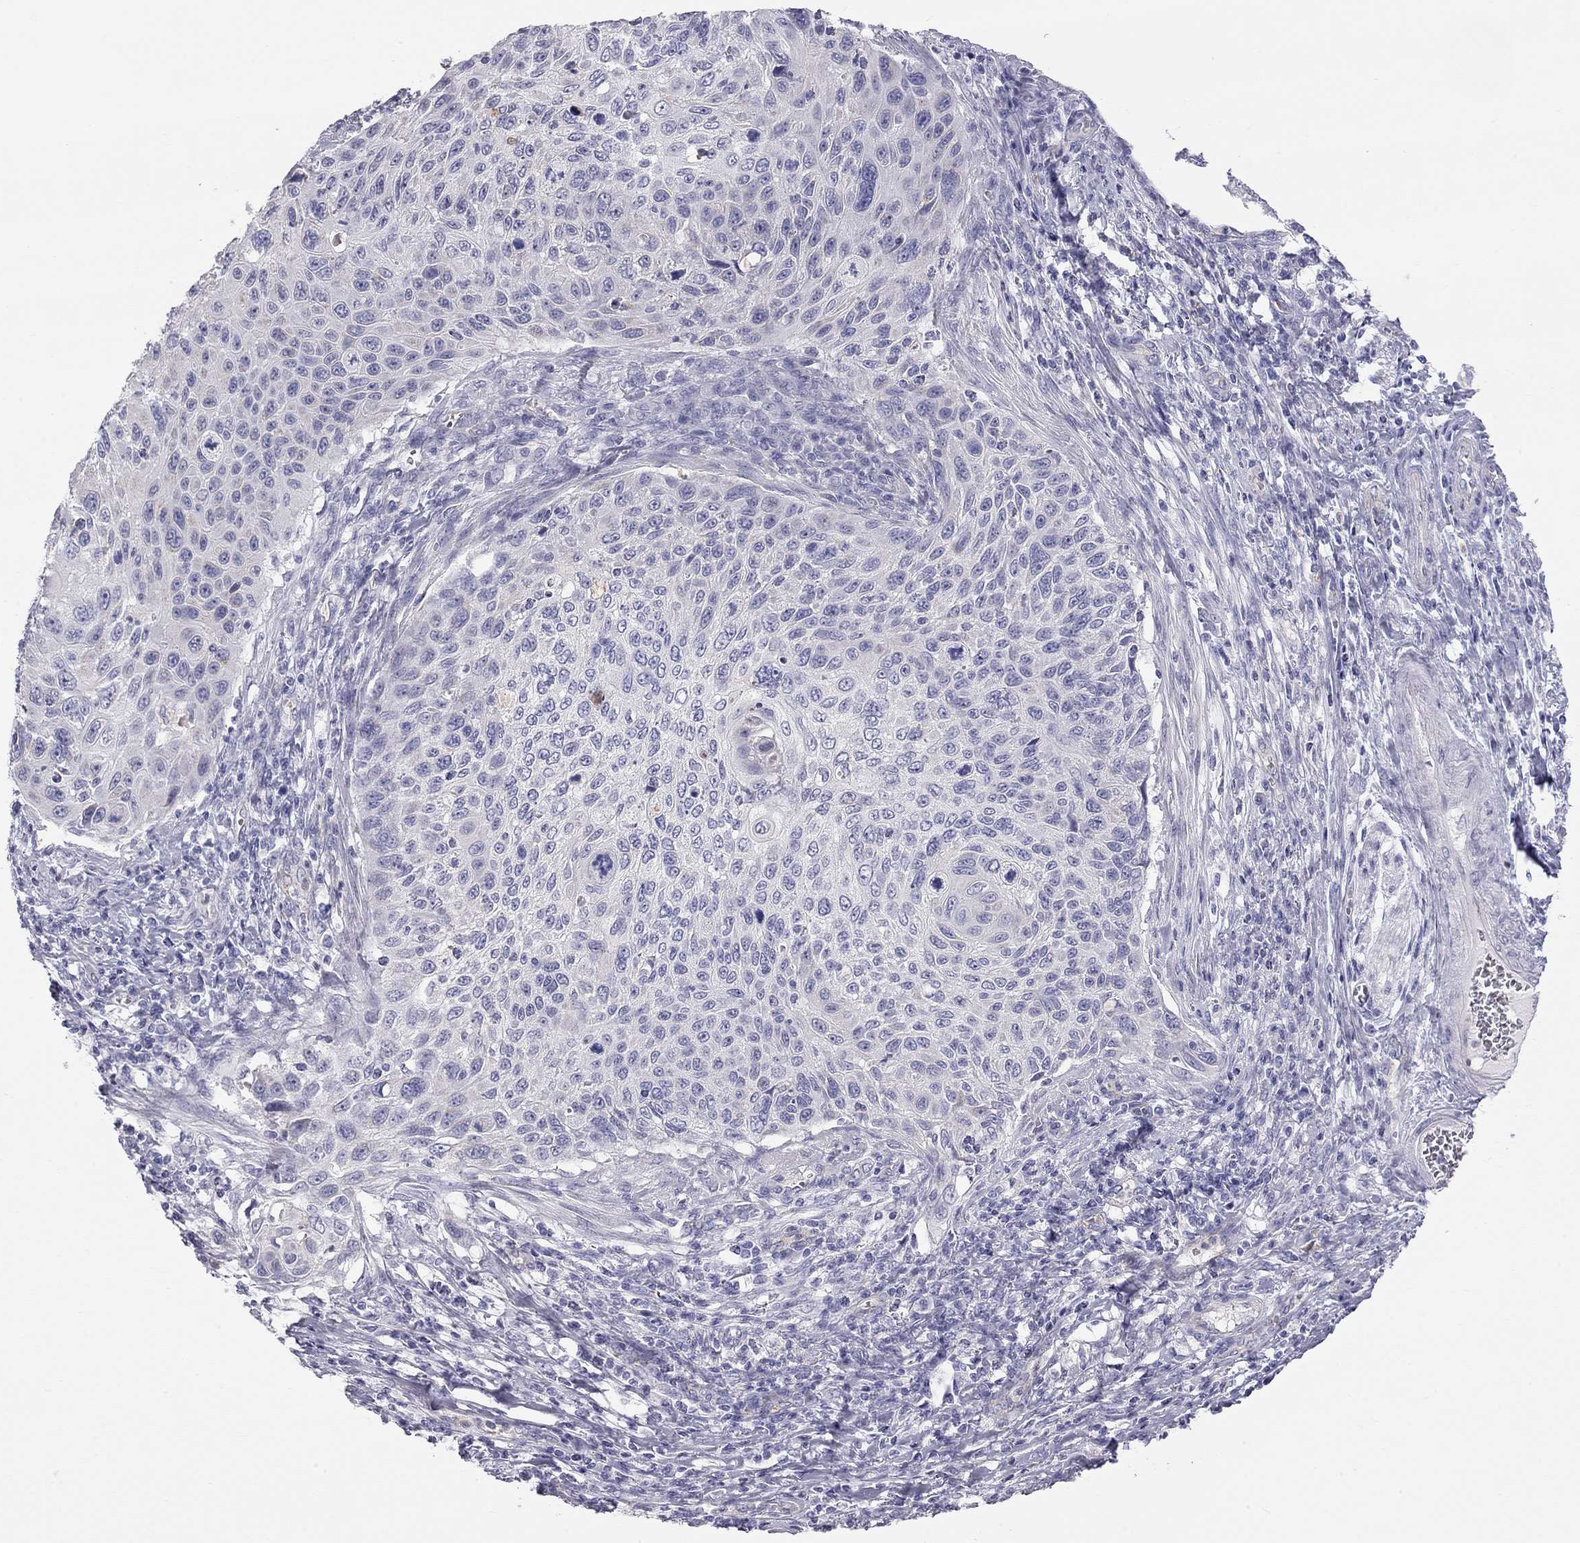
{"staining": {"intensity": "negative", "quantity": "none", "location": "none"}, "tissue": "cervical cancer", "cell_type": "Tumor cells", "image_type": "cancer", "snomed": [{"axis": "morphology", "description": "Squamous cell carcinoma, NOS"}, {"axis": "topography", "description": "Cervix"}], "caption": "Tumor cells are negative for protein expression in human cervical cancer.", "gene": "TDRD6", "patient": {"sex": "female", "age": 70}}